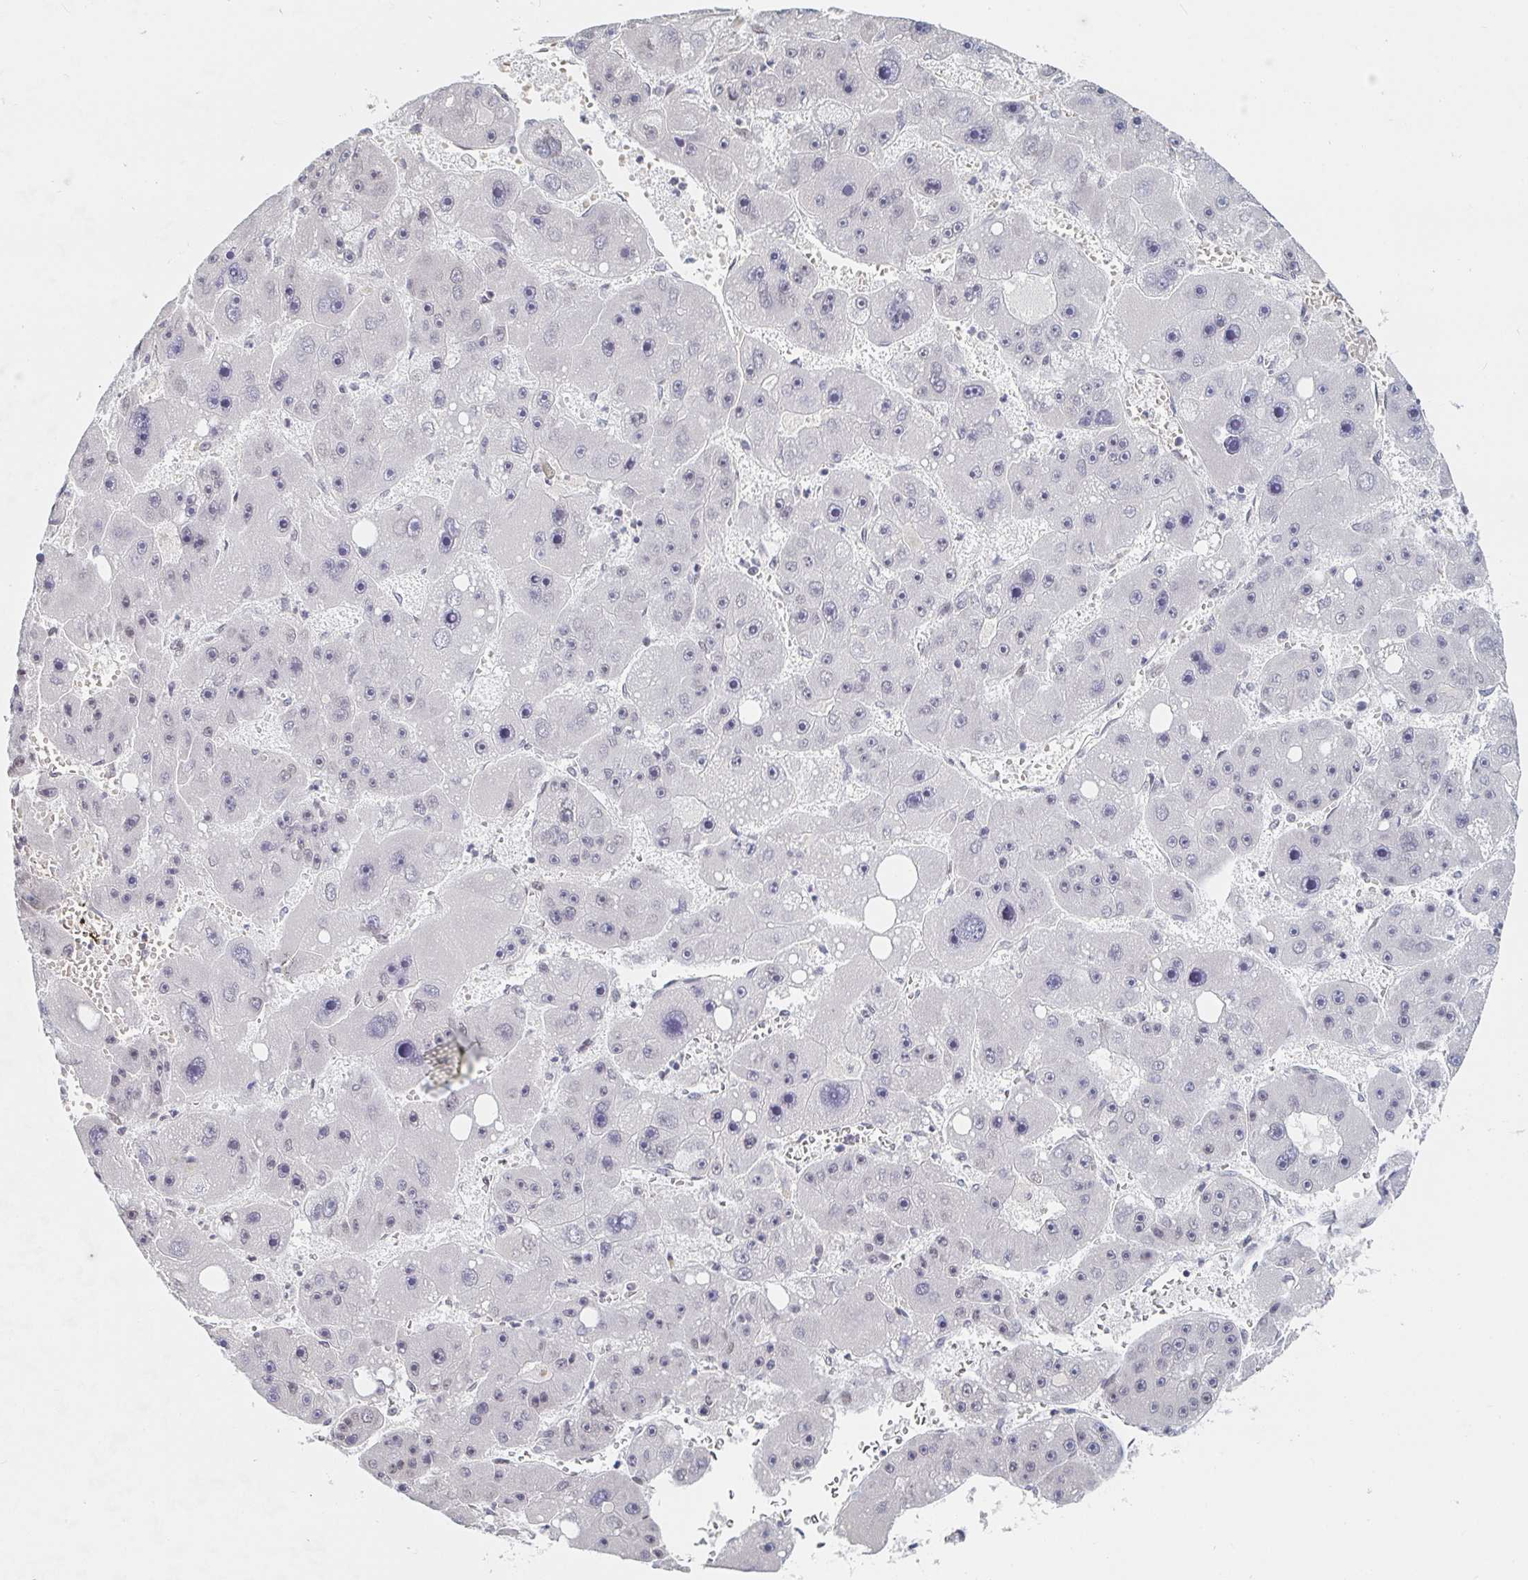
{"staining": {"intensity": "negative", "quantity": "none", "location": "none"}, "tissue": "liver cancer", "cell_type": "Tumor cells", "image_type": "cancer", "snomed": [{"axis": "morphology", "description": "Carcinoma, Hepatocellular, NOS"}, {"axis": "topography", "description": "Liver"}], "caption": "Immunohistochemistry (IHC) image of neoplastic tissue: human liver cancer (hepatocellular carcinoma) stained with DAB reveals no significant protein positivity in tumor cells.", "gene": "CHD2", "patient": {"sex": "female", "age": 61}}